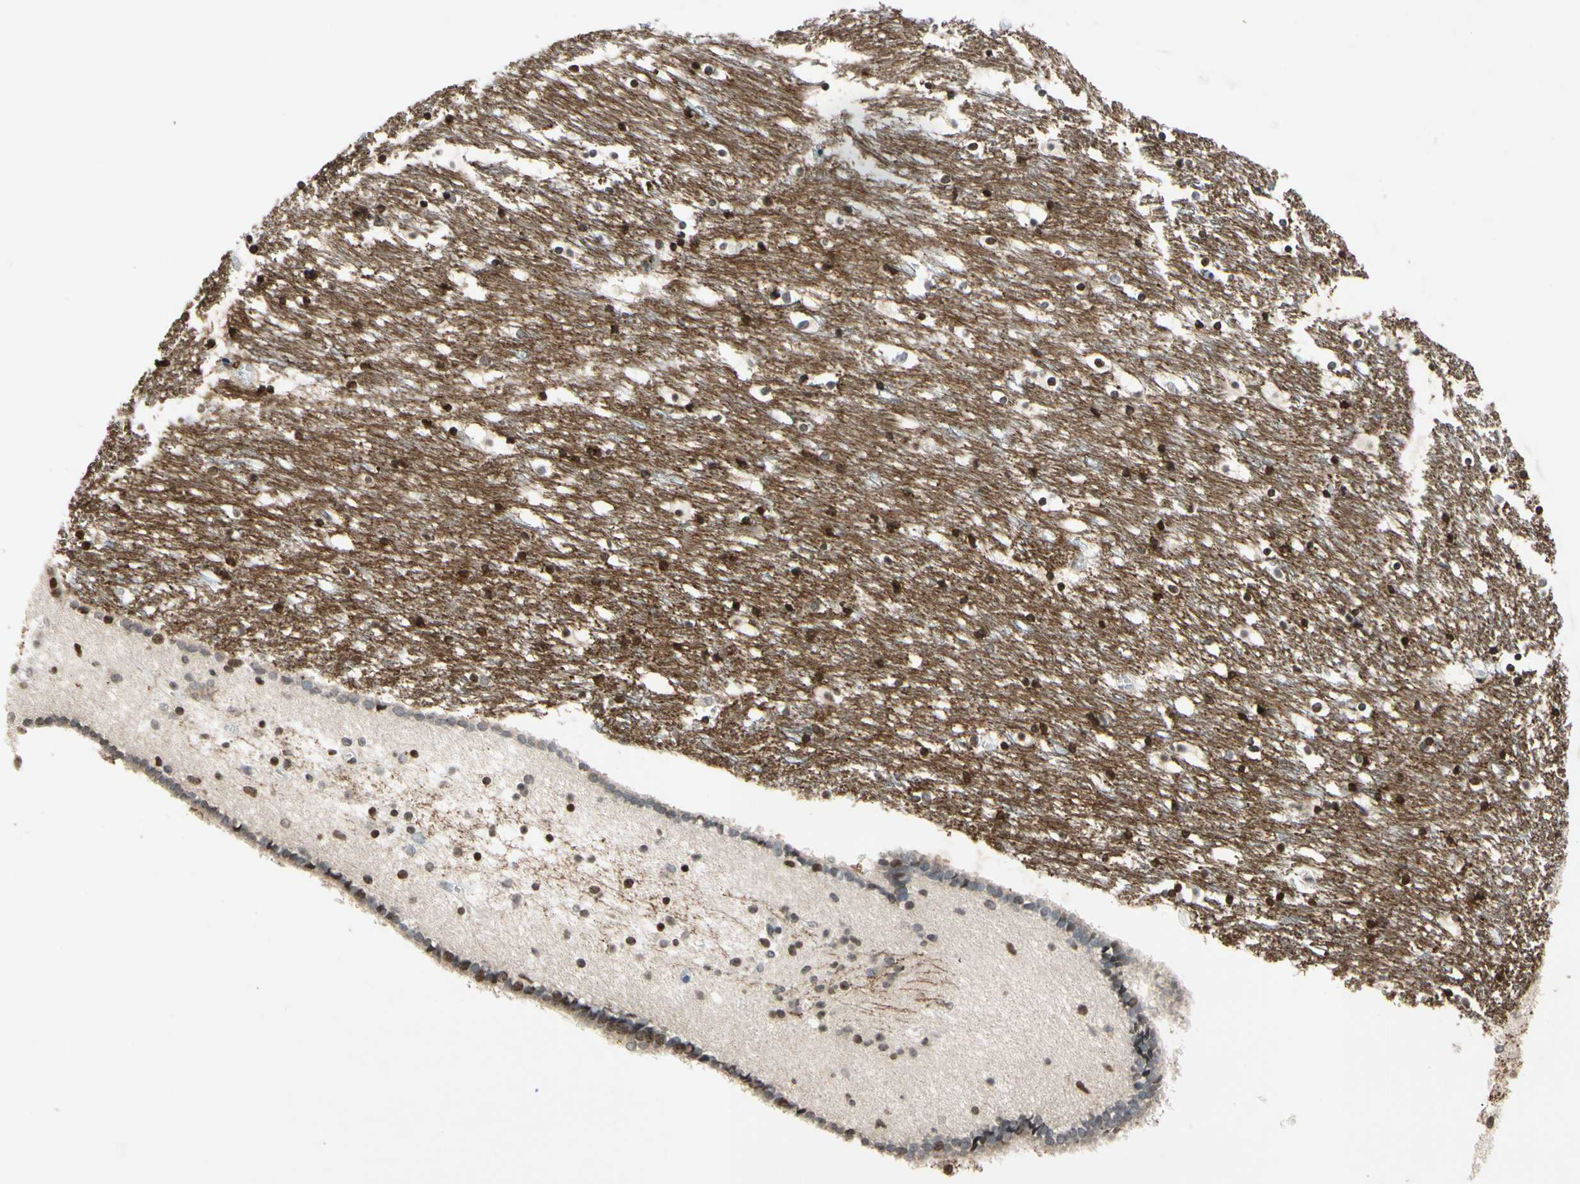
{"staining": {"intensity": "moderate", "quantity": "25%-75%", "location": "cytoplasmic/membranous"}, "tissue": "caudate", "cell_type": "Glial cells", "image_type": "normal", "snomed": [{"axis": "morphology", "description": "Normal tissue, NOS"}, {"axis": "topography", "description": "Lateral ventricle wall"}], "caption": "Protein staining of normal caudate exhibits moderate cytoplasmic/membranous expression in about 25%-75% of glial cells. Using DAB (3,3'-diaminobenzidine) (brown) and hematoxylin (blue) stains, captured at high magnification using brightfield microscopy.", "gene": "CLDN11", "patient": {"sex": "male", "age": 45}}